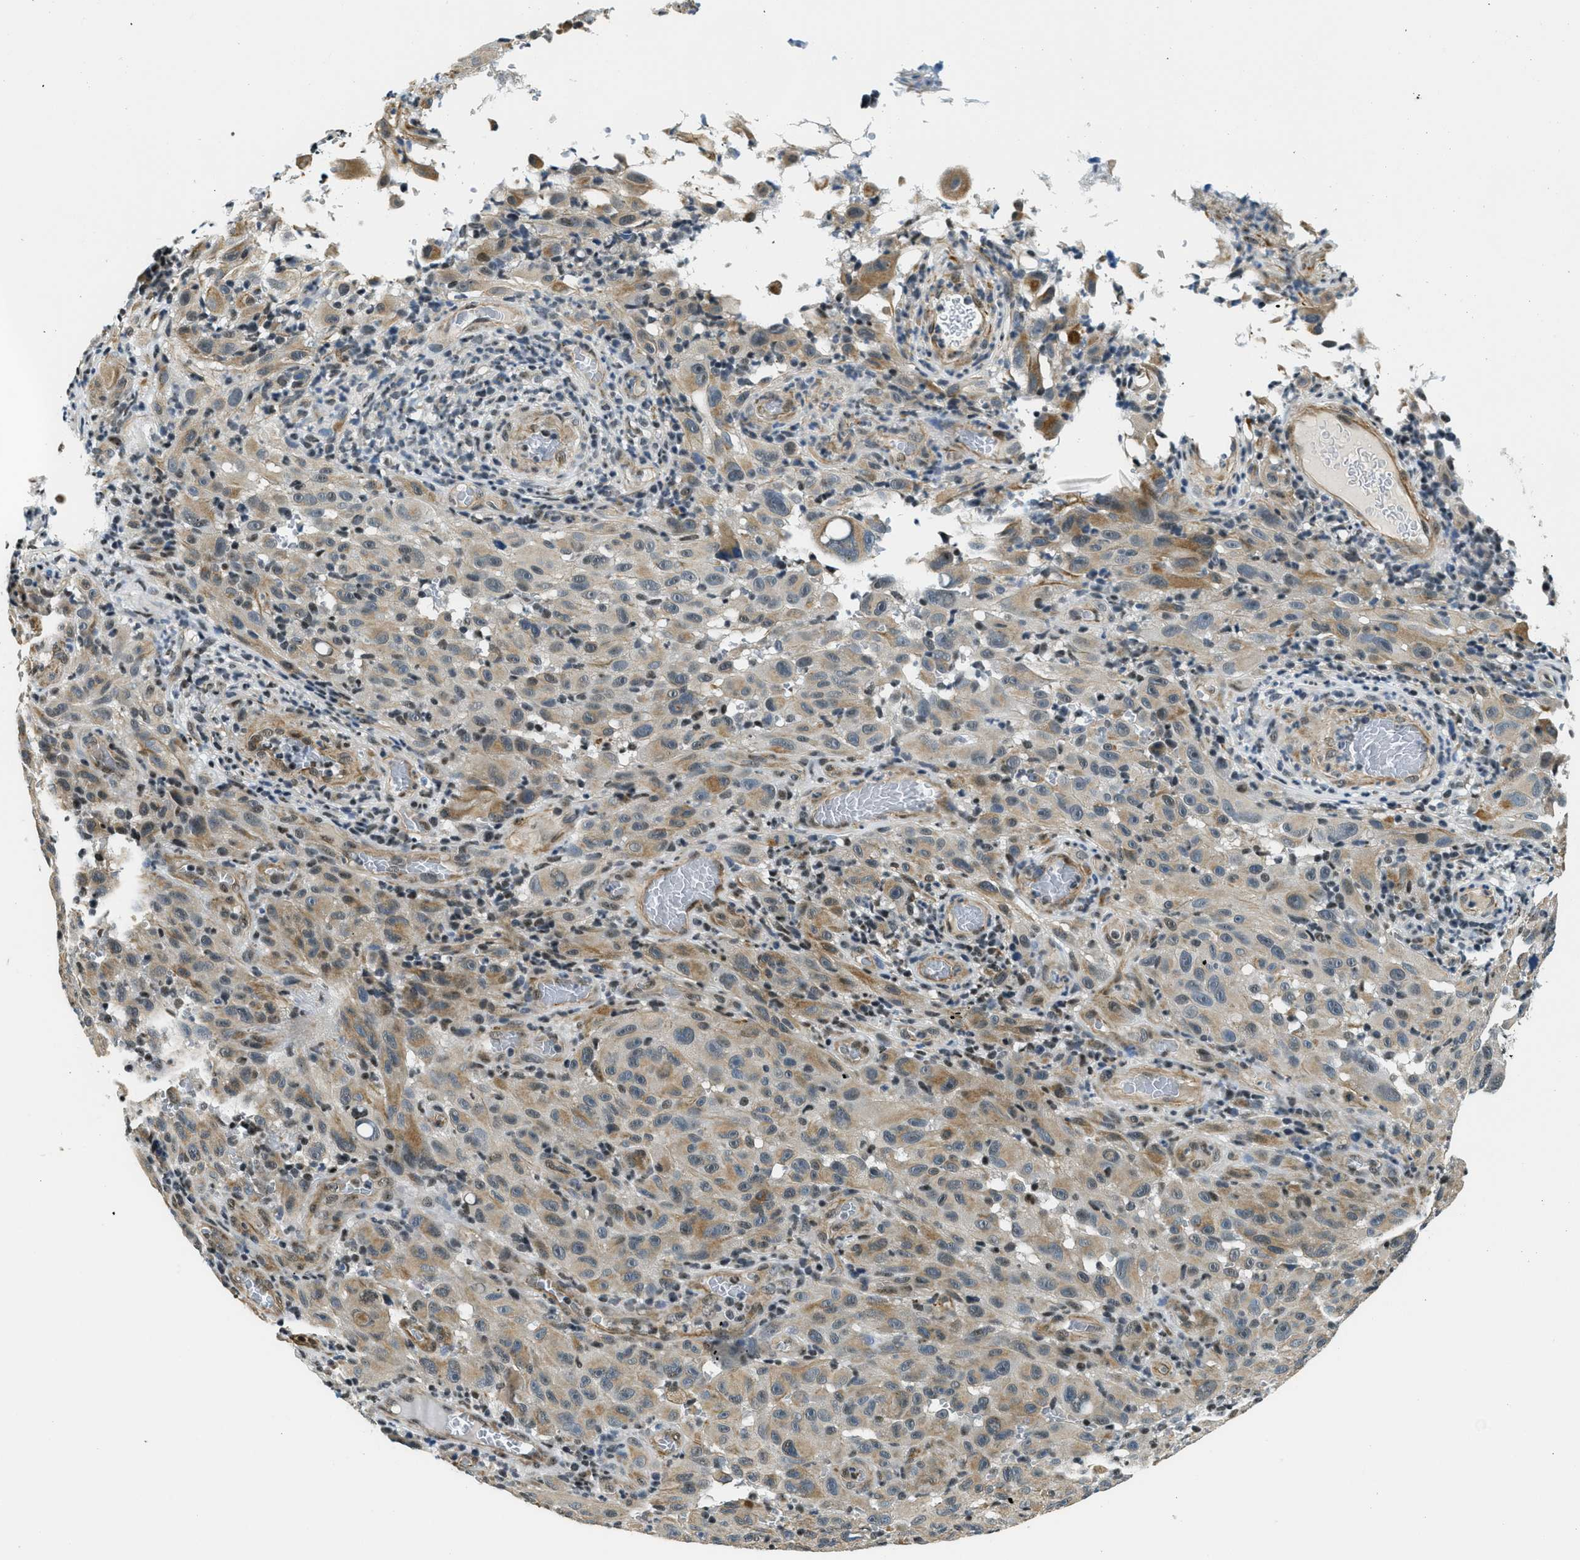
{"staining": {"intensity": "moderate", "quantity": "25%-75%", "location": "cytoplasmic/membranous"}, "tissue": "melanoma", "cell_type": "Tumor cells", "image_type": "cancer", "snomed": [{"axis": "morphology", "description": "Malignant melanoma, NOS"}, {"axis": "topography", "description": "Skin"}], "caption": "The histopathology image demonstrates staining of melanoma, revealing moderate cytoplasmic/membranous protein positivity (brown color) within tumor cells.", "gene": "CFAP36", "patient": {"sex": "female", "age": 82}}